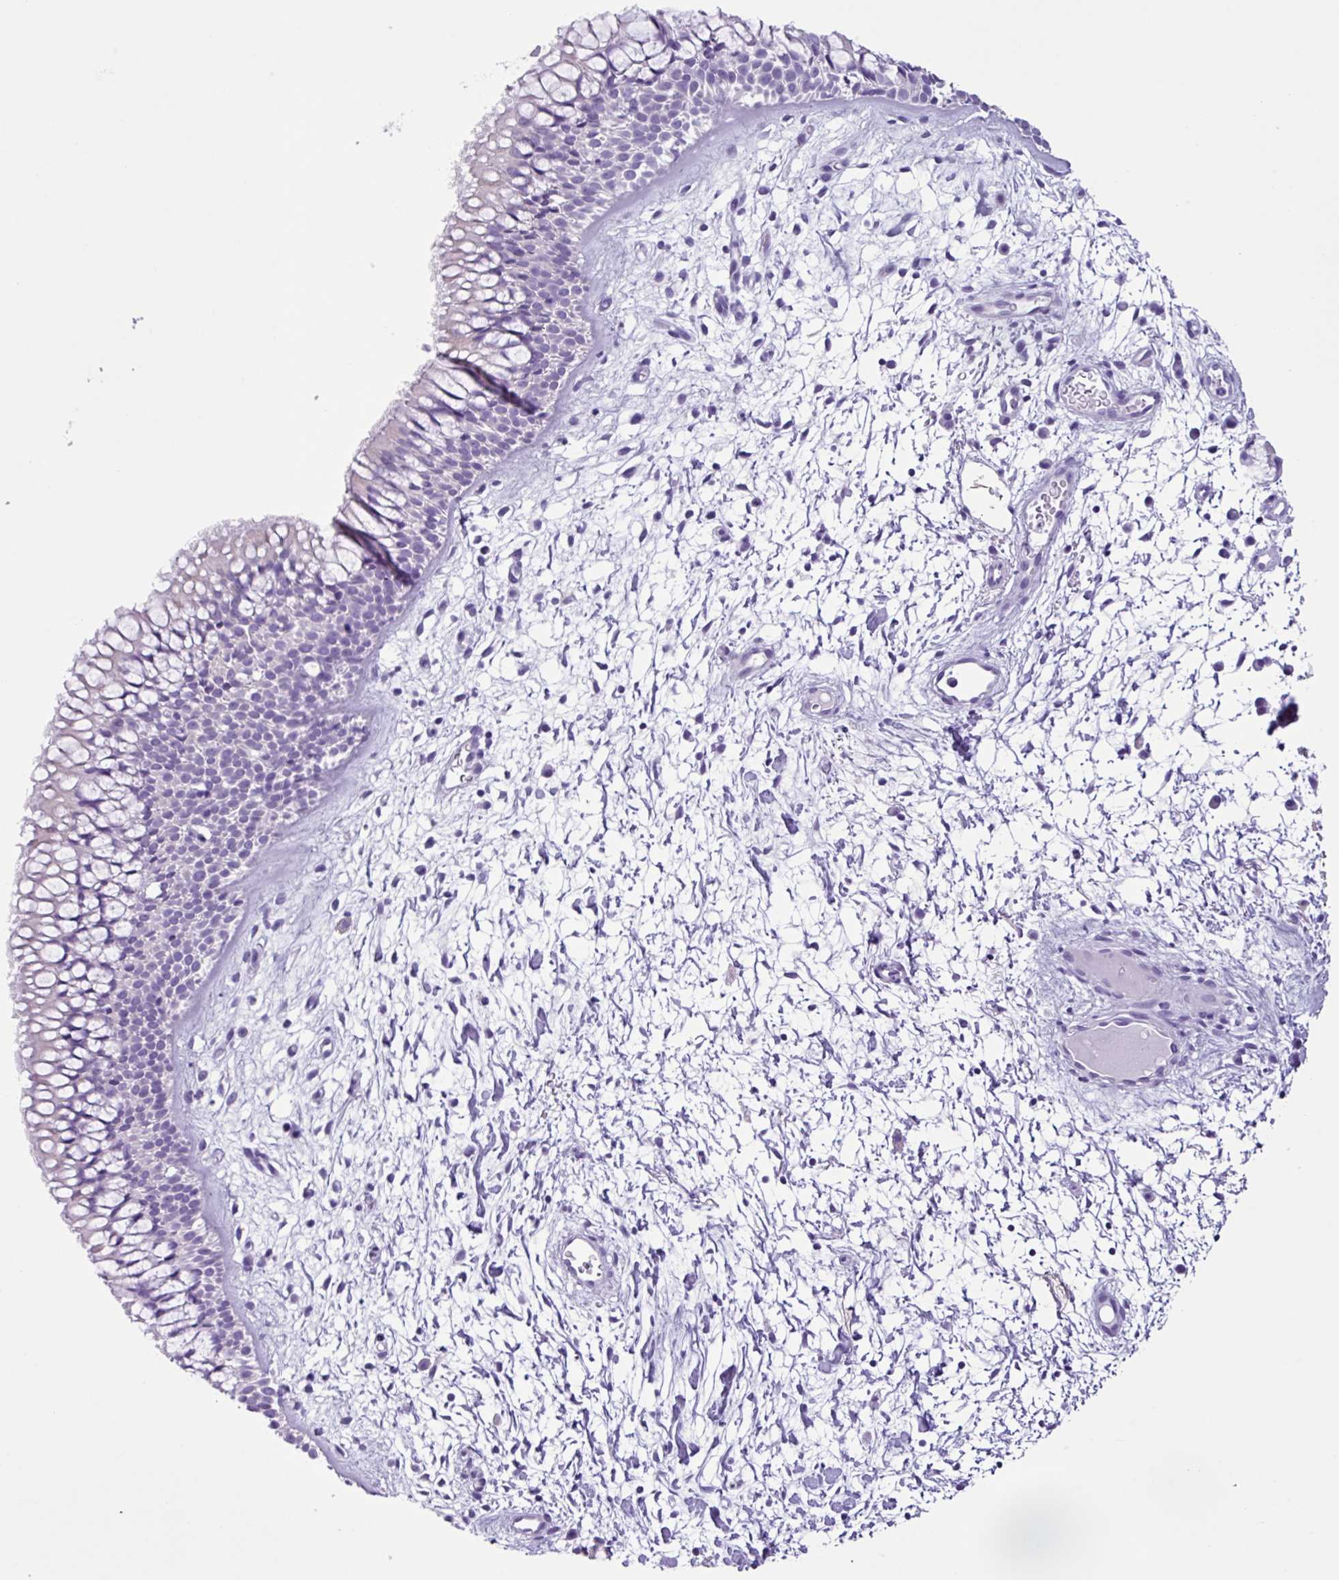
{"staining": {"intensity": "negative", "quantity": "none", "location": "none"}, "tissue": "nasopharynx", "cell_type": "Respiratory epithelial cells", "image_type": "normal", "snomed": [{"axis": "morphology", "description": "Normal tissue, NOS"}, {"axis": "topography", "description": "Nasopharynx"}], "caption": "Protein analysis of normal nasopharynx demonstrates no significant positivity in respiratory epithelial cells. (DAB immunohistochemistry visualized using brightfield microscopy, high magnification).", "gene": "AGO3", "patient": {"sex": "male", "age": 65}}